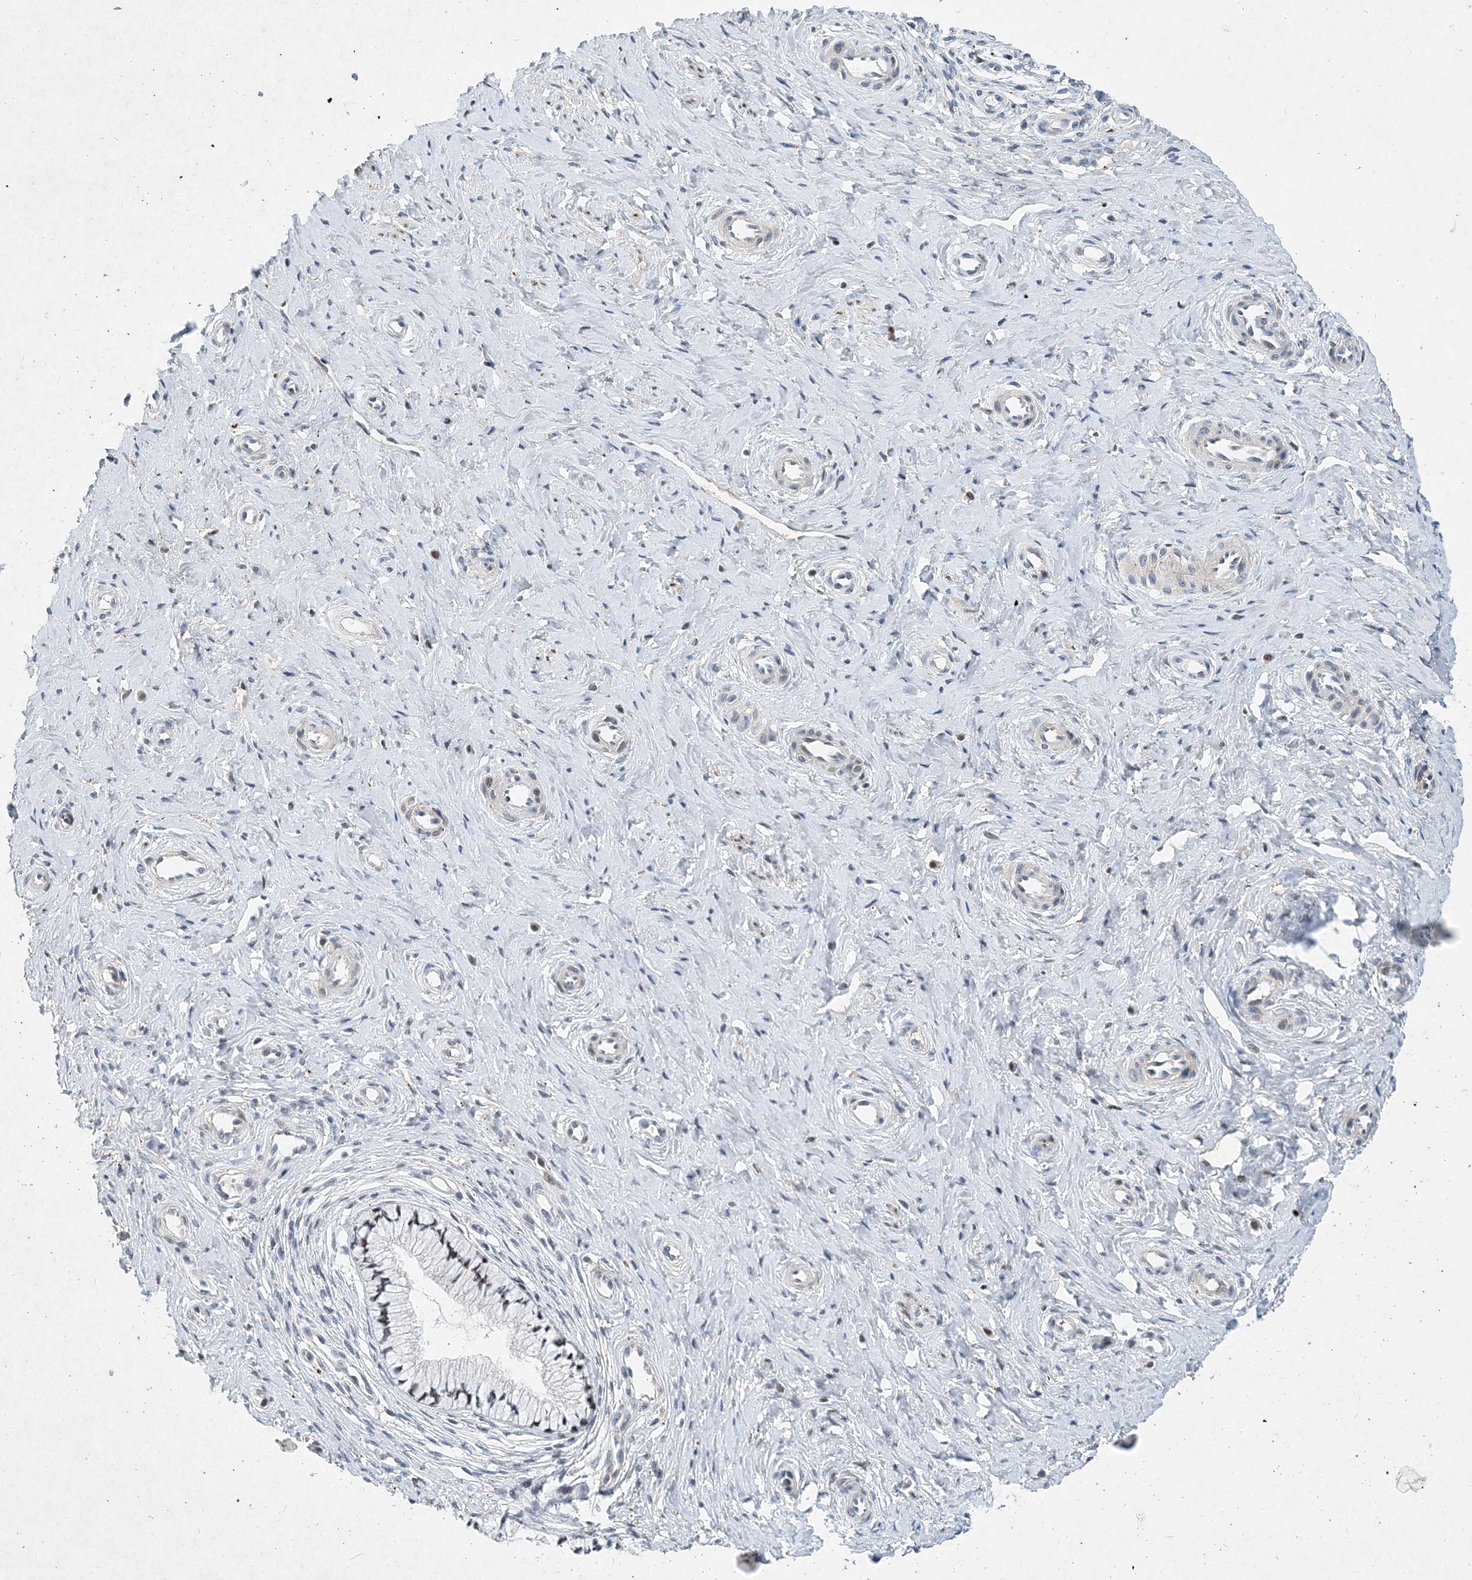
{"staining": {"intensity": "negative", "quantity": "none", "location": "none"}, "tissue": "cervix", "cell_type": "Glandular cells", "image_type": "normal", "snomed": [{"axis": "morphology", "description": "Normal tissue, NOS"}, {"axis": "topography", "description": "Cervix"}], "caption": "Immunohistochemistry (IHC) of benign cervix reveals no positivity in glandular cells. (DAB (3,3'-diaminobenzidine) immunohistochemistry (IHC) with hematoxylin counter stain).", "gene": "KPNA4", "patient": {"sex": "female", "age": 36}}